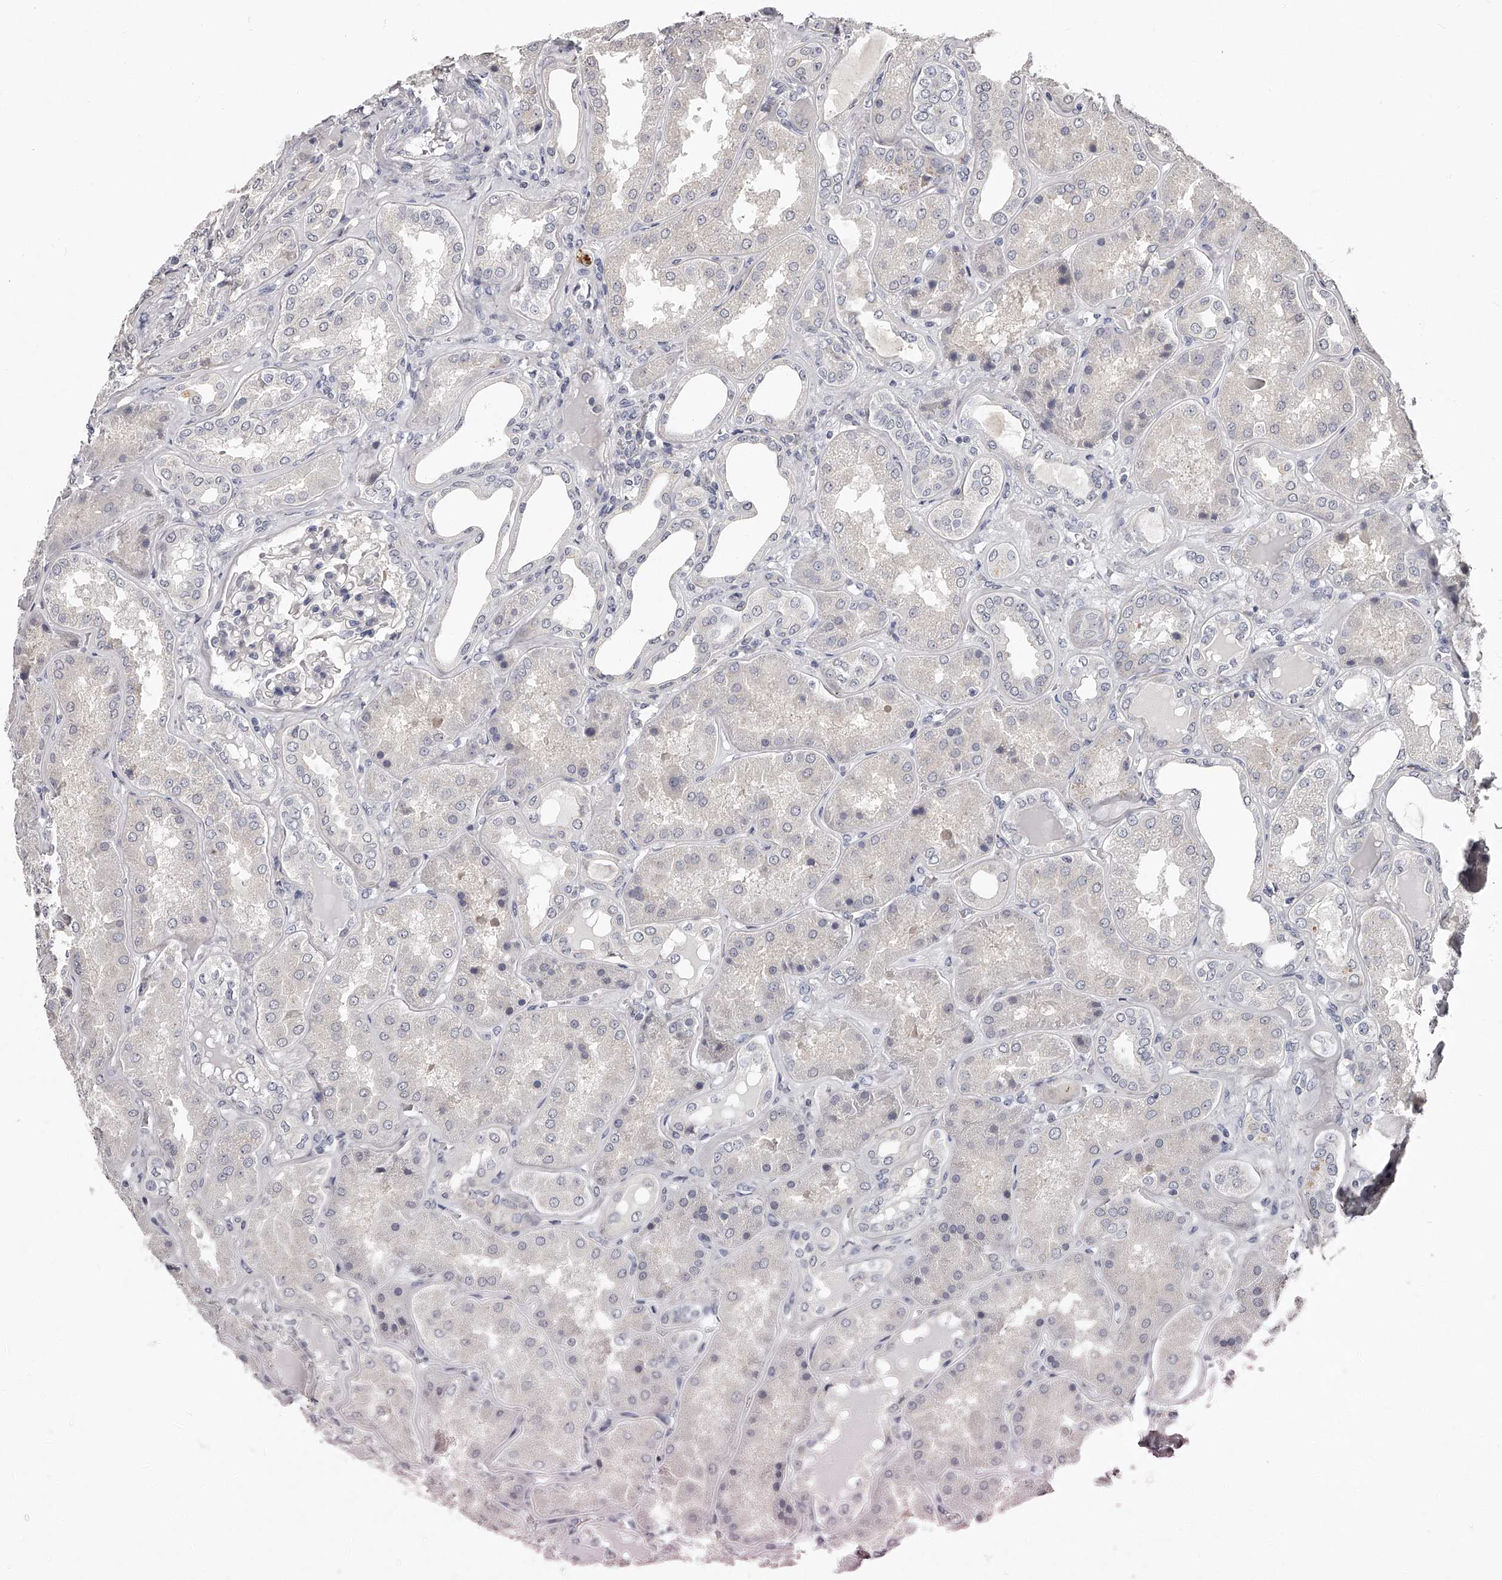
{"staining": {"intensity": "negative", "quantity": "none", "location": "none"}, "tissue": "kidney", "cell_type": "Cells in glomeruli", "image_type": "normal", "snomed": [{"axis": "morphology", "description": "Normal tissue, NOS"}, {"axis": "topography", "description": "Kidney"}], "caption": "Histopathology image shows no significant protein expression in cells in glomeruli of normal kidney. Brightfield microscopy of immunohistochemistry (IHC) stained with DAB (brown) and hematoxylin (blue), captured at high magnification.", "gene": "NT5DC1", "patient": {"sex": "female", "age": 56}}